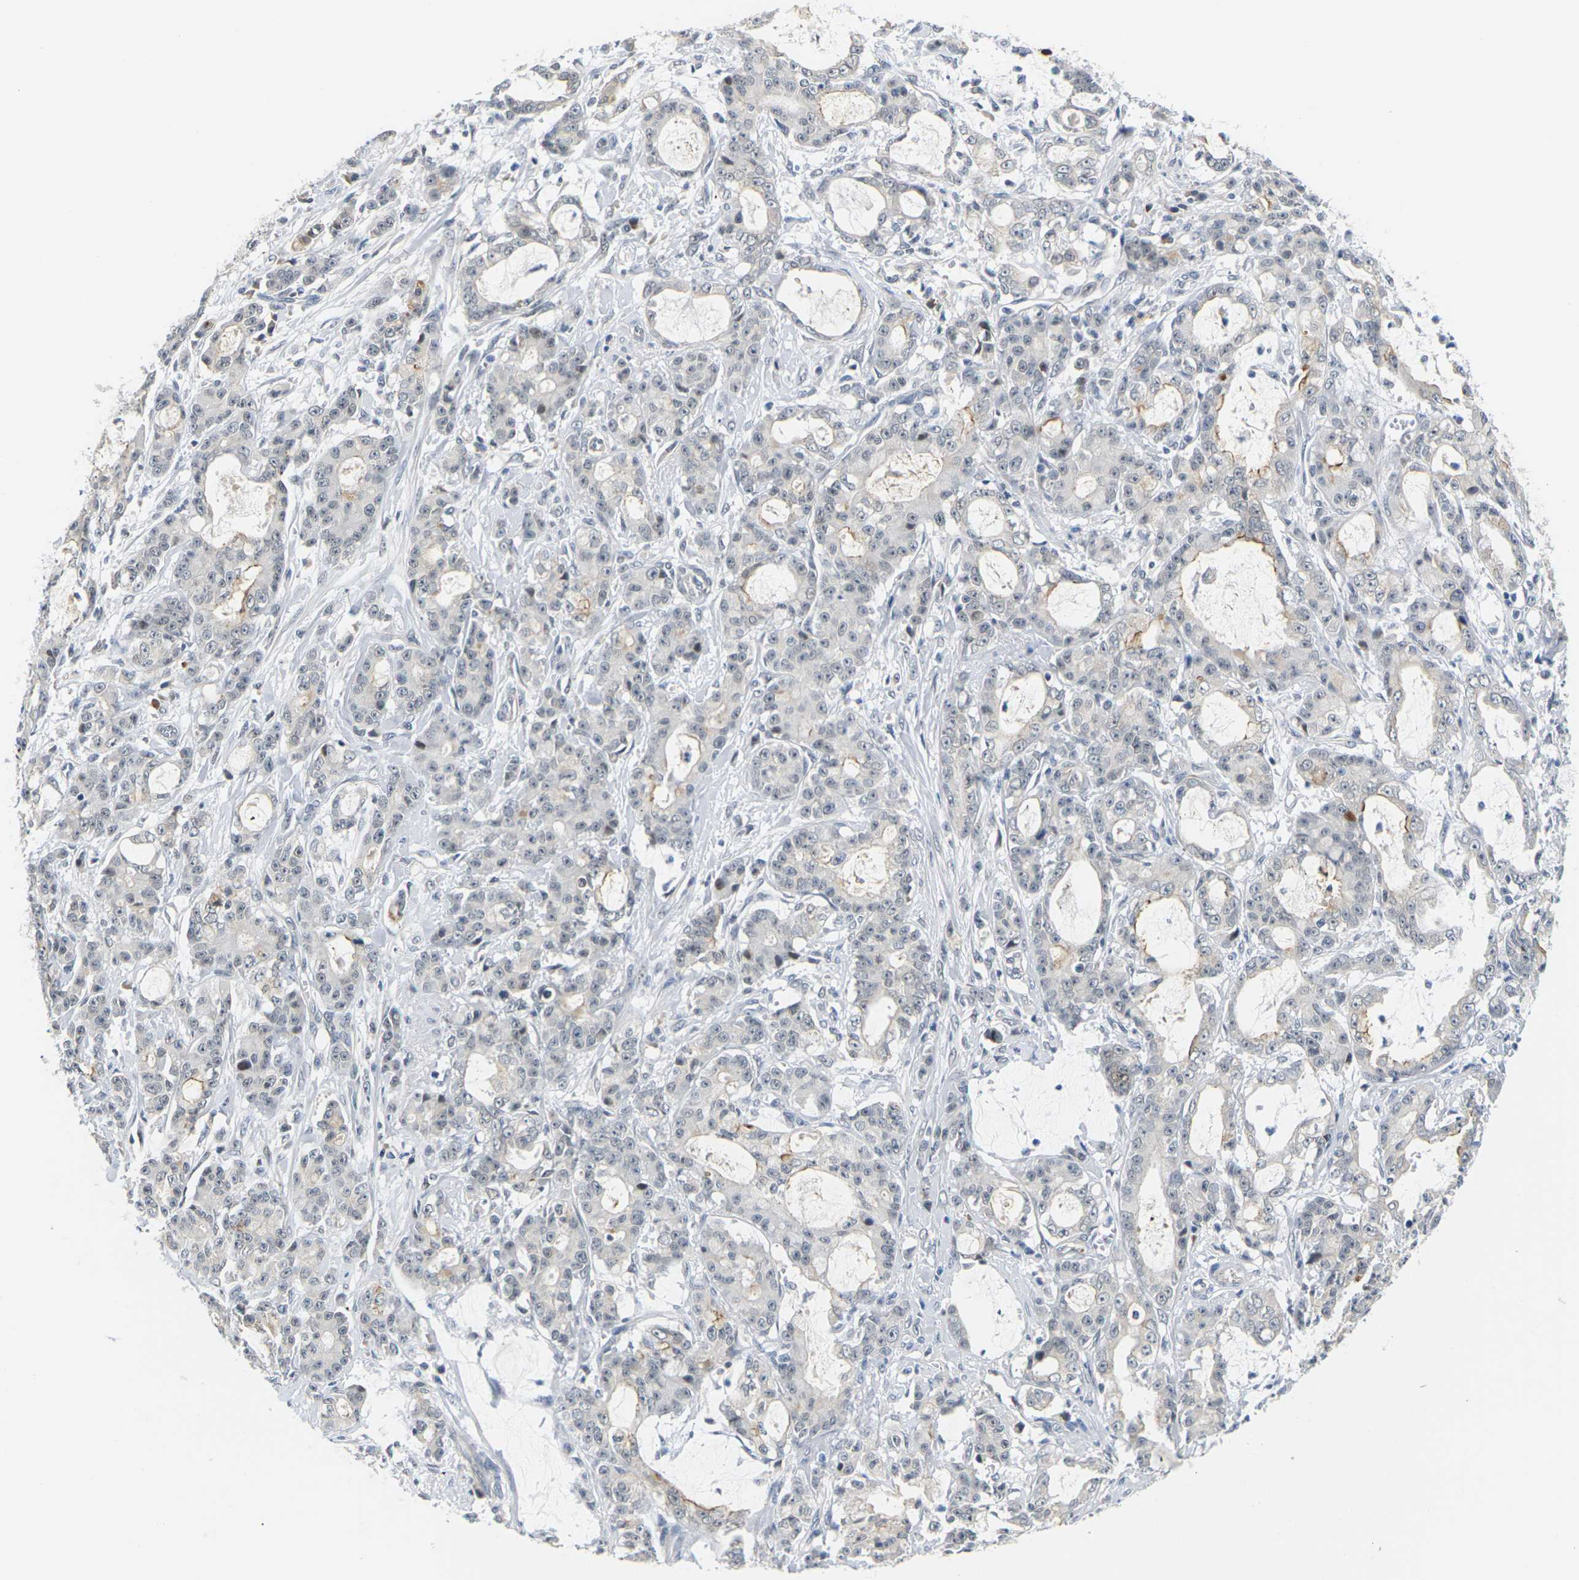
{"staining": {"intensity": "moderate", "quantity": "25%-75%", "location": "cytoplasmic/membranous"}, "tissue": "pancreatic cancer", "cell_type": "Tumor cells", "image_type": "cancer", "snomed": [{"axis": "morphology", "description": "Adenocarcinoma, NOS"}, {"axis": "topography", "description": "Pancreas"}], "caption": "Immunohistochemistry (IHC) image of human pancreatic adenocarcinoma stained for a protein (brown), which shows medium levels of moderate cytoplasmic/membranous expression in about 25%-75% of tumor cells.", "gene": "PKP2", "patient": {"sex": "female", "age": 73}}